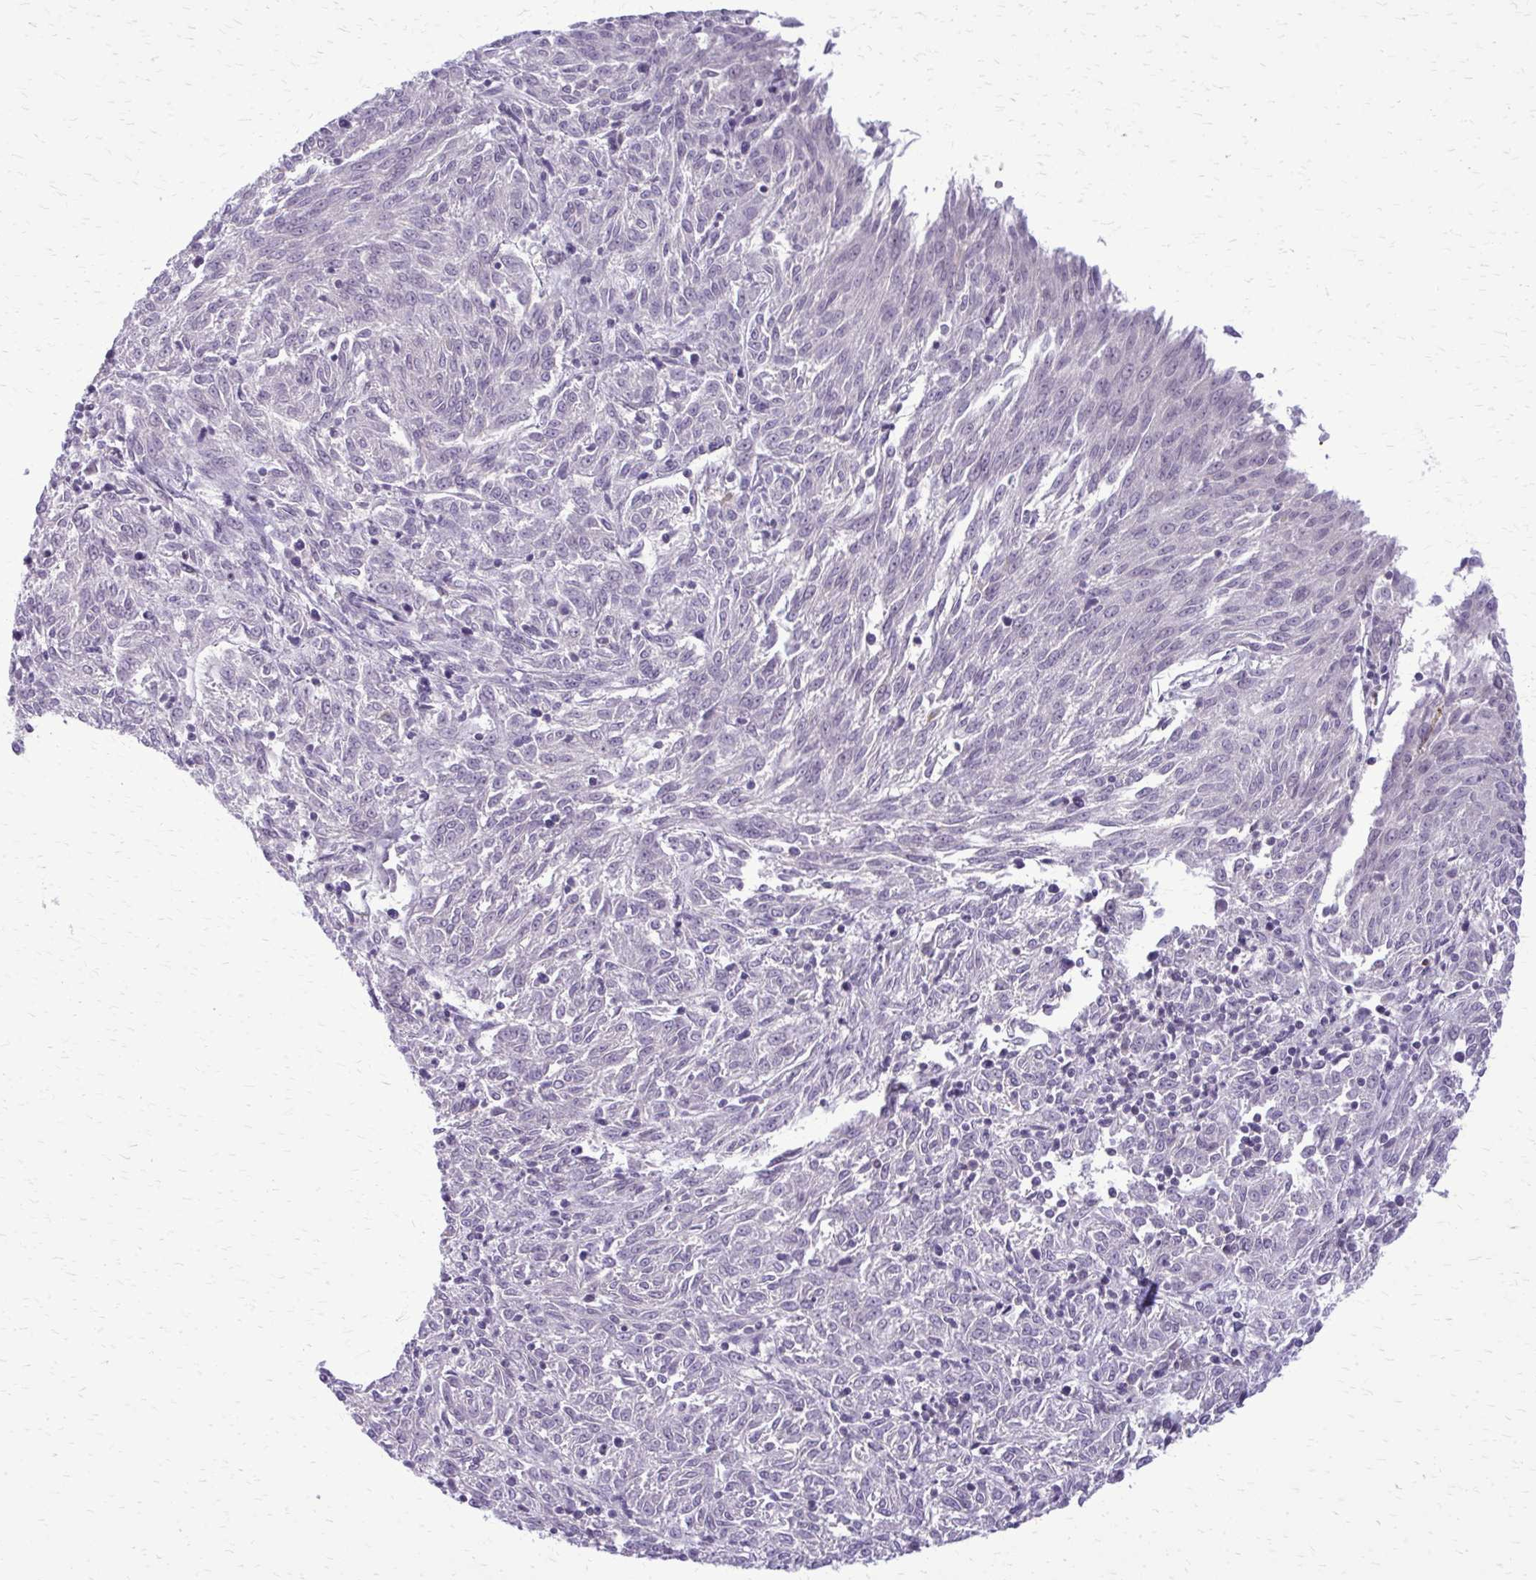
{"staining": {"intensity": "negative", "quantity": "none", "location": "none"}, "tissue": "melanoma", "cell_type": "Tumor cells", "image_type": "cancer", "snomed": [{"axis": "morphology", "description": "Malignant melanoma, NOS"}, {"axis": "topography", "description": "Skin"}], "caption": "IHC image of human melanoma stained for a protein (brown), which exhibits no staining in tumor cells. (Stains: DAB (3,3'-diaminobenzidine) immunohistochemistry with hematoxylin counter stain, Microscopy: brightfield microscopy at high magnification).", "gene": "GLRX", "patient": {"sex": "female", "age": 72}}